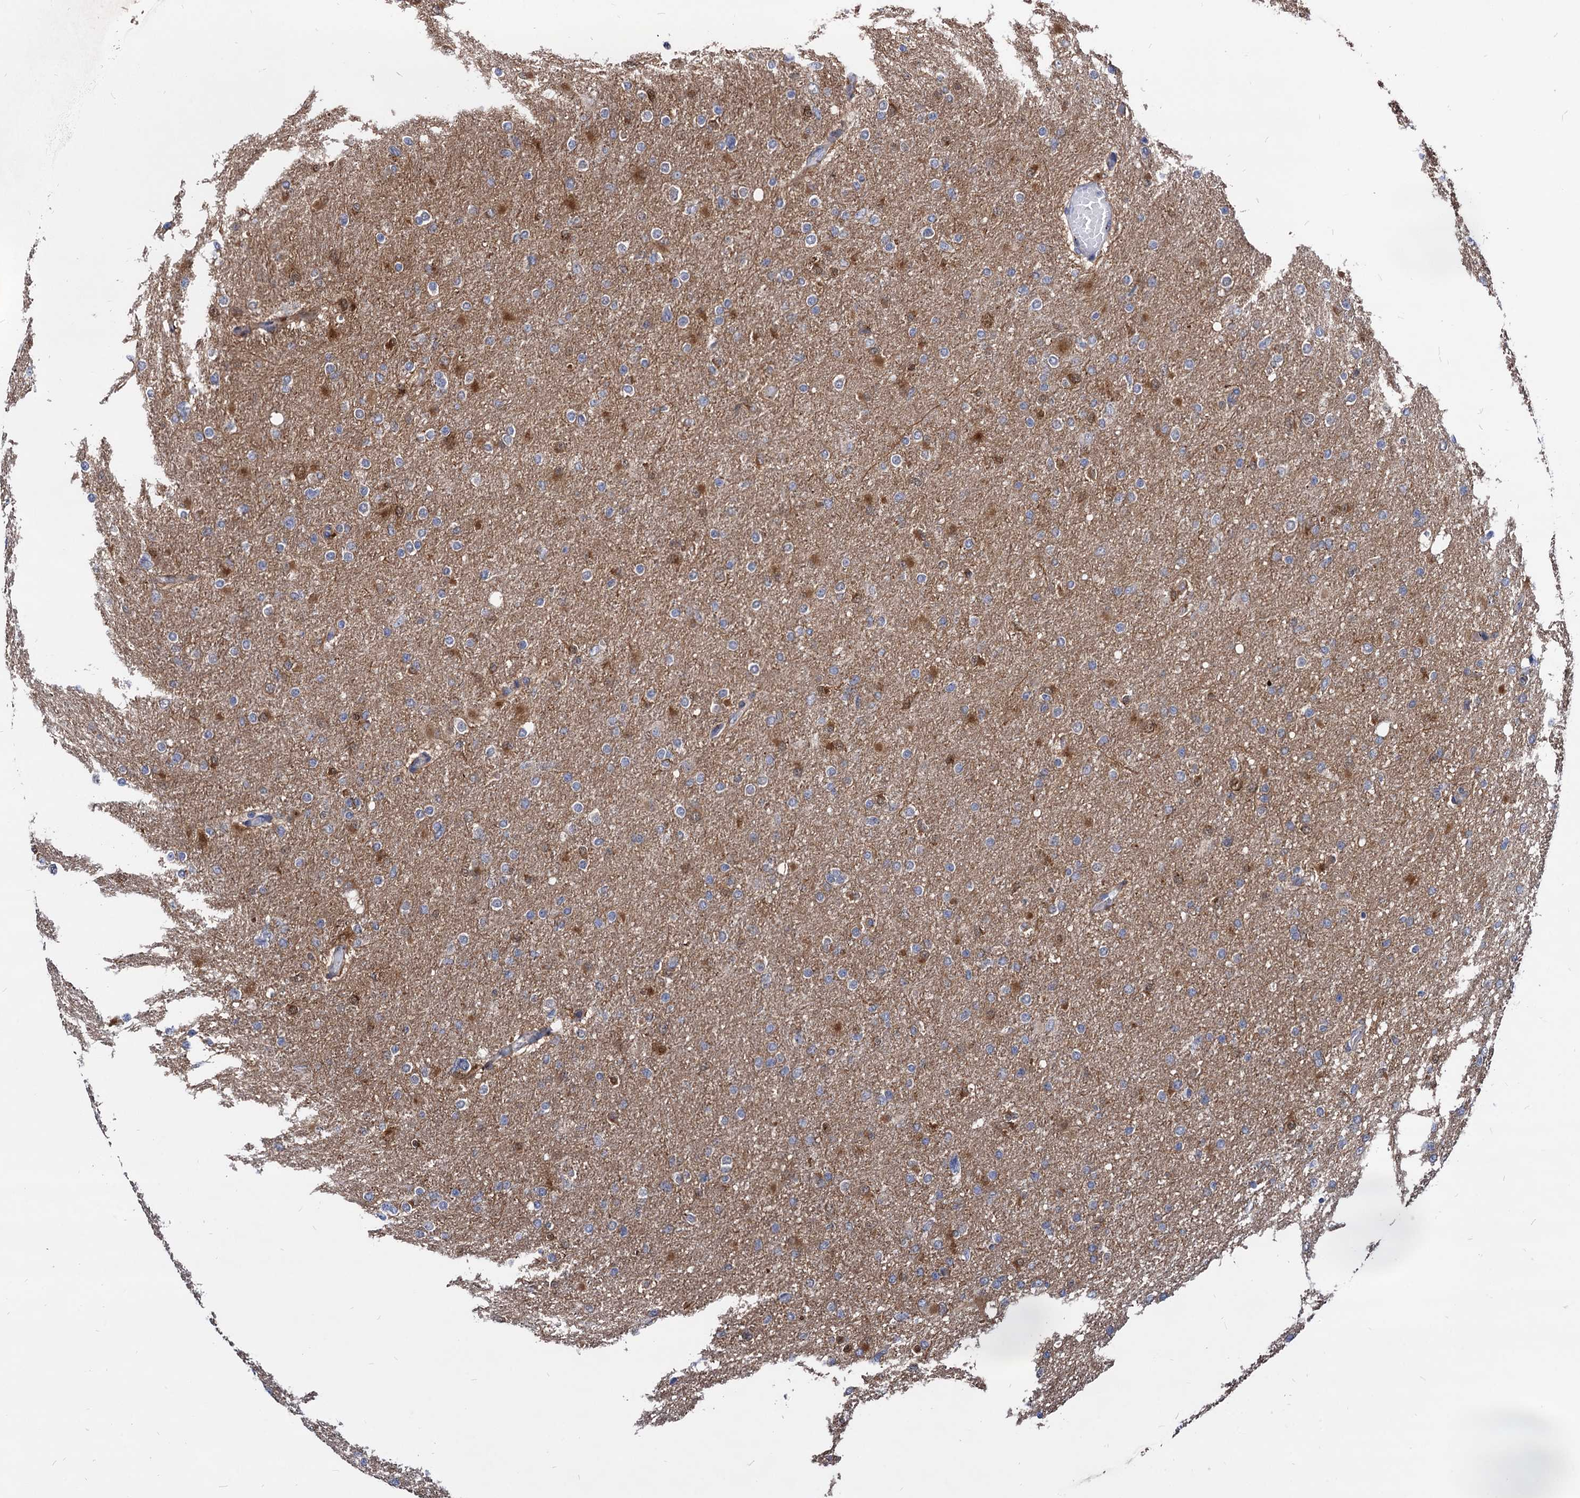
{"staining": {"intensity": "negative", "quantity": "none", "location": "none"}, "tissue": "glioma", "cell_type": "Tumor cells", "image_type": "cancer", "snomed": [{"axis": "morphology", "description": "Glioma, malignant, High grade"}, {"axis": "topography", "description": "Cerebral cortex"}], "caption": "Malignant glioma (high-grade) was stained to show a protein in brown. There is no significant positivity in tumor cells. (DAB immunohistochemistry with hematoxylin counter stain).", "gene": "ESD", "patient": {"sex": "female", "age": 36}}